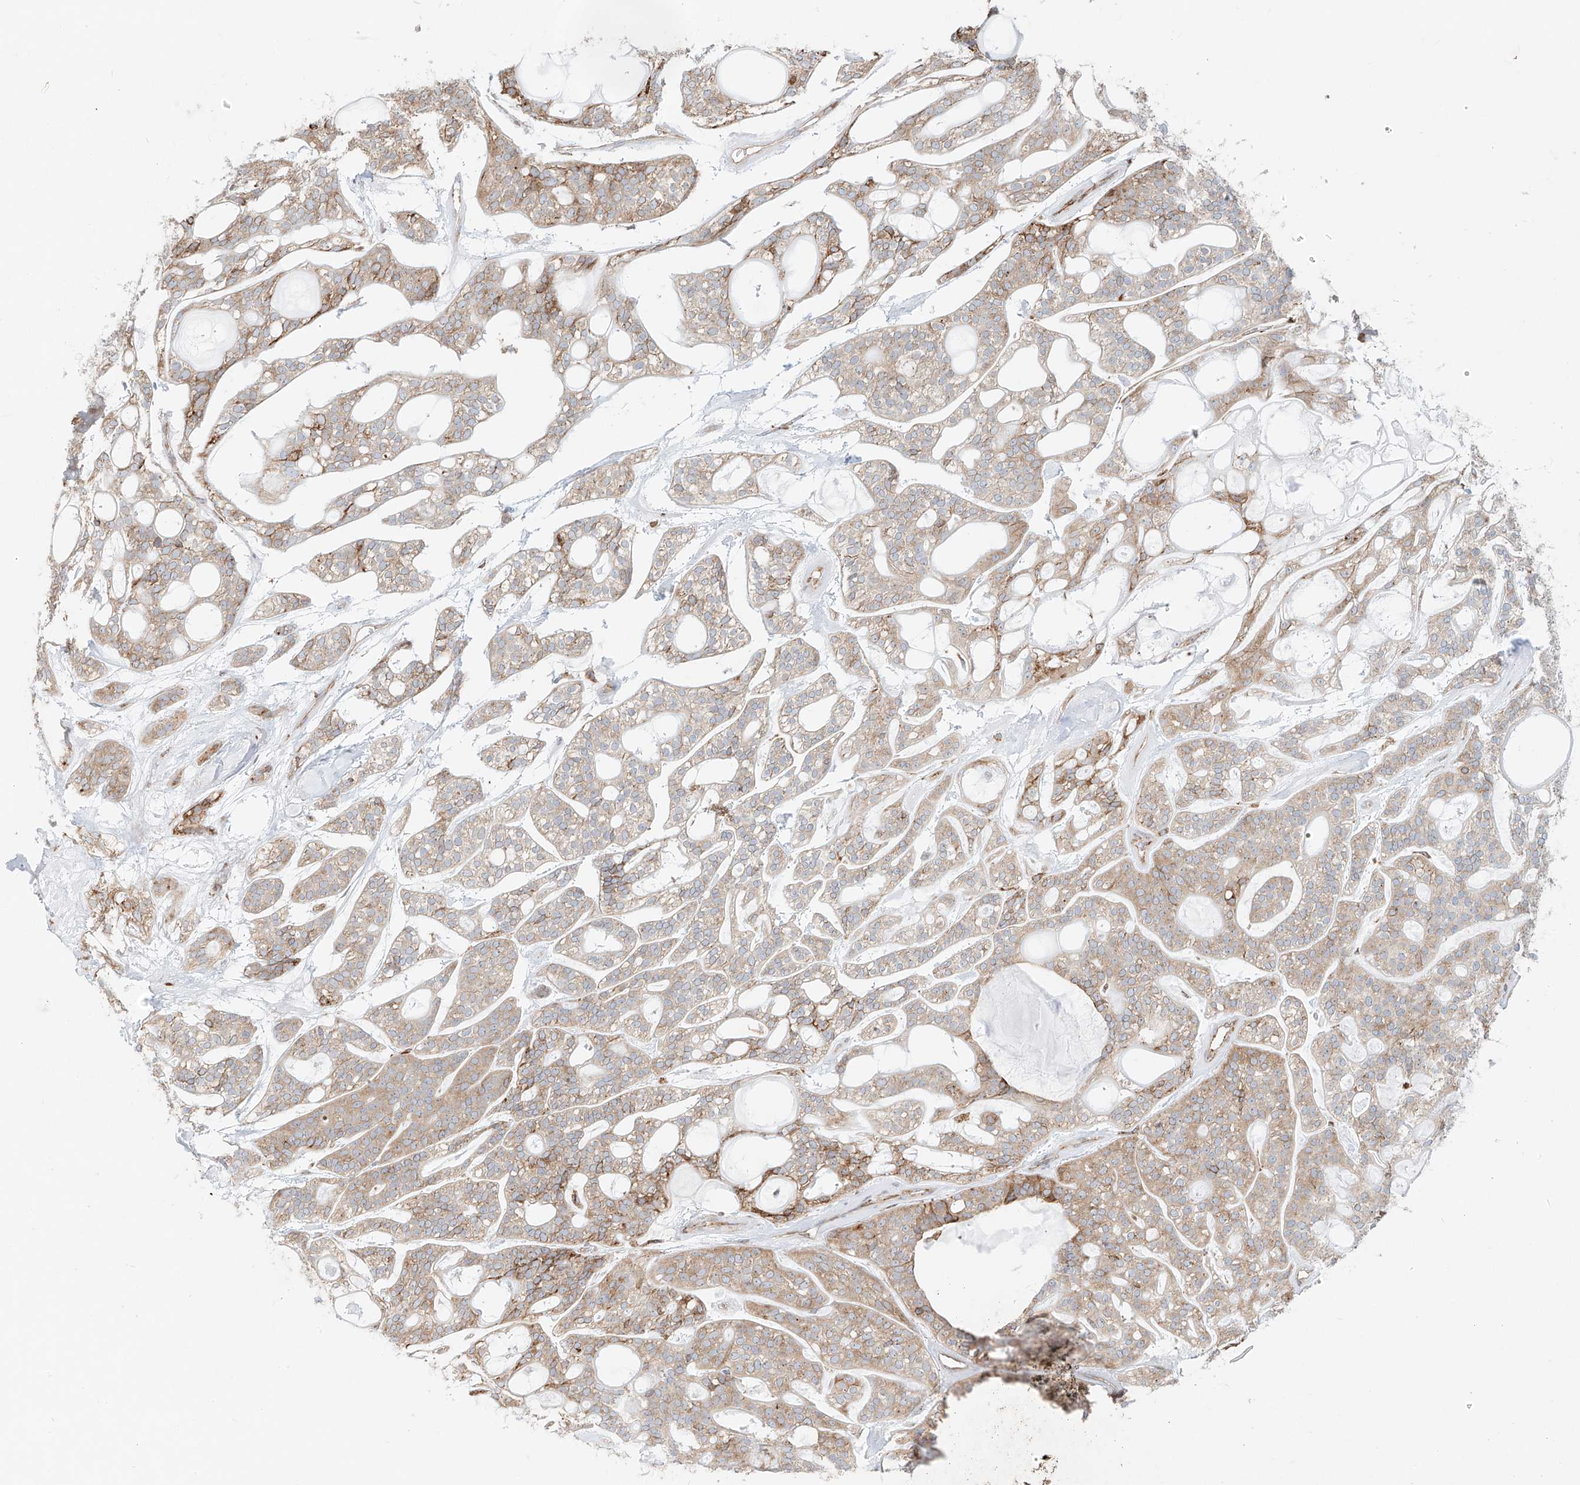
{"staining": {"intensity": "weak", "quantity": "25%-75%", "location": "cytoplasmic/membranous"}, "tissue": "head and neck cancer", "cell_type": "Tumor cells", "image_type": "cancer", "snomed": [{"axis": "morphology", "description": "Adenocarcinoma, NOS"}, {"axis": "topography", "description": "Head-Neck"}], "caption": "A brown stain labels weak cytoplasmic/membranous staining of a protein in human head and neck cancer (adenocarcinoma) tumor cells. The protein of interest is shown in brown color, while the nuclei are stained blue.", "gene": "EIPR1", "patient": {"sex": "male", "age": 66}}